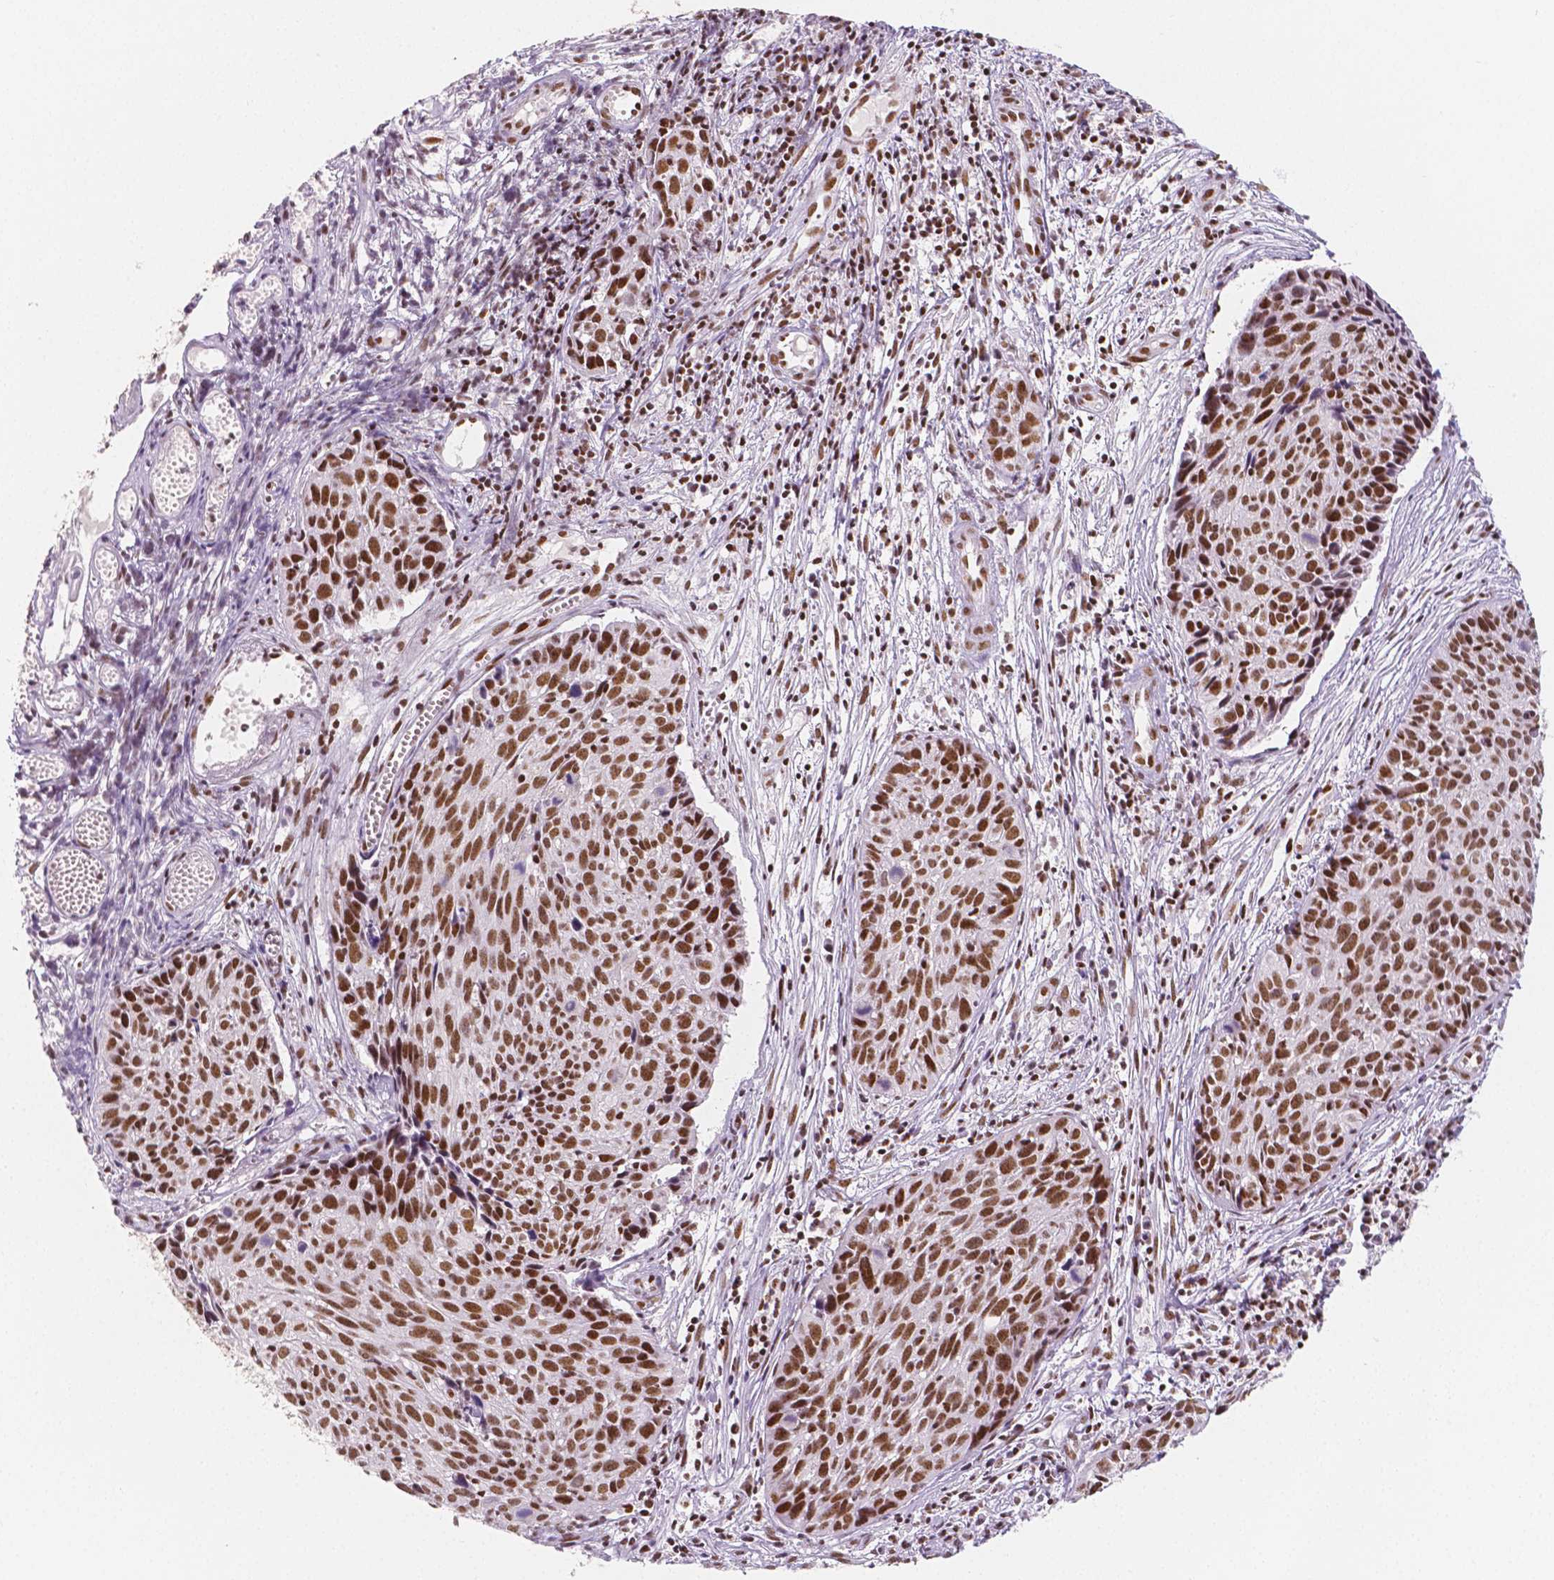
{"staining": {"intensity": "strong", "quantity": ">75%", "location": "nuclear"}, "tissue": "cervical cancer", "cell_type": "Tumor cells", "image_type": "cancer", "snomed": [{"axis": "morphology", "description": "Squamous cell carcinoma, NOS"}, {"axis": "topography", "description": "Cervix"}], "caption": "Immunohistochemical staining of cervical squamous cell carcinoma displays high levels of strong nuclear protein positivity in approximately >75% of tumor cells.", "gene": "HDAC1", "patient": {"sex": "female", "age": 30}}